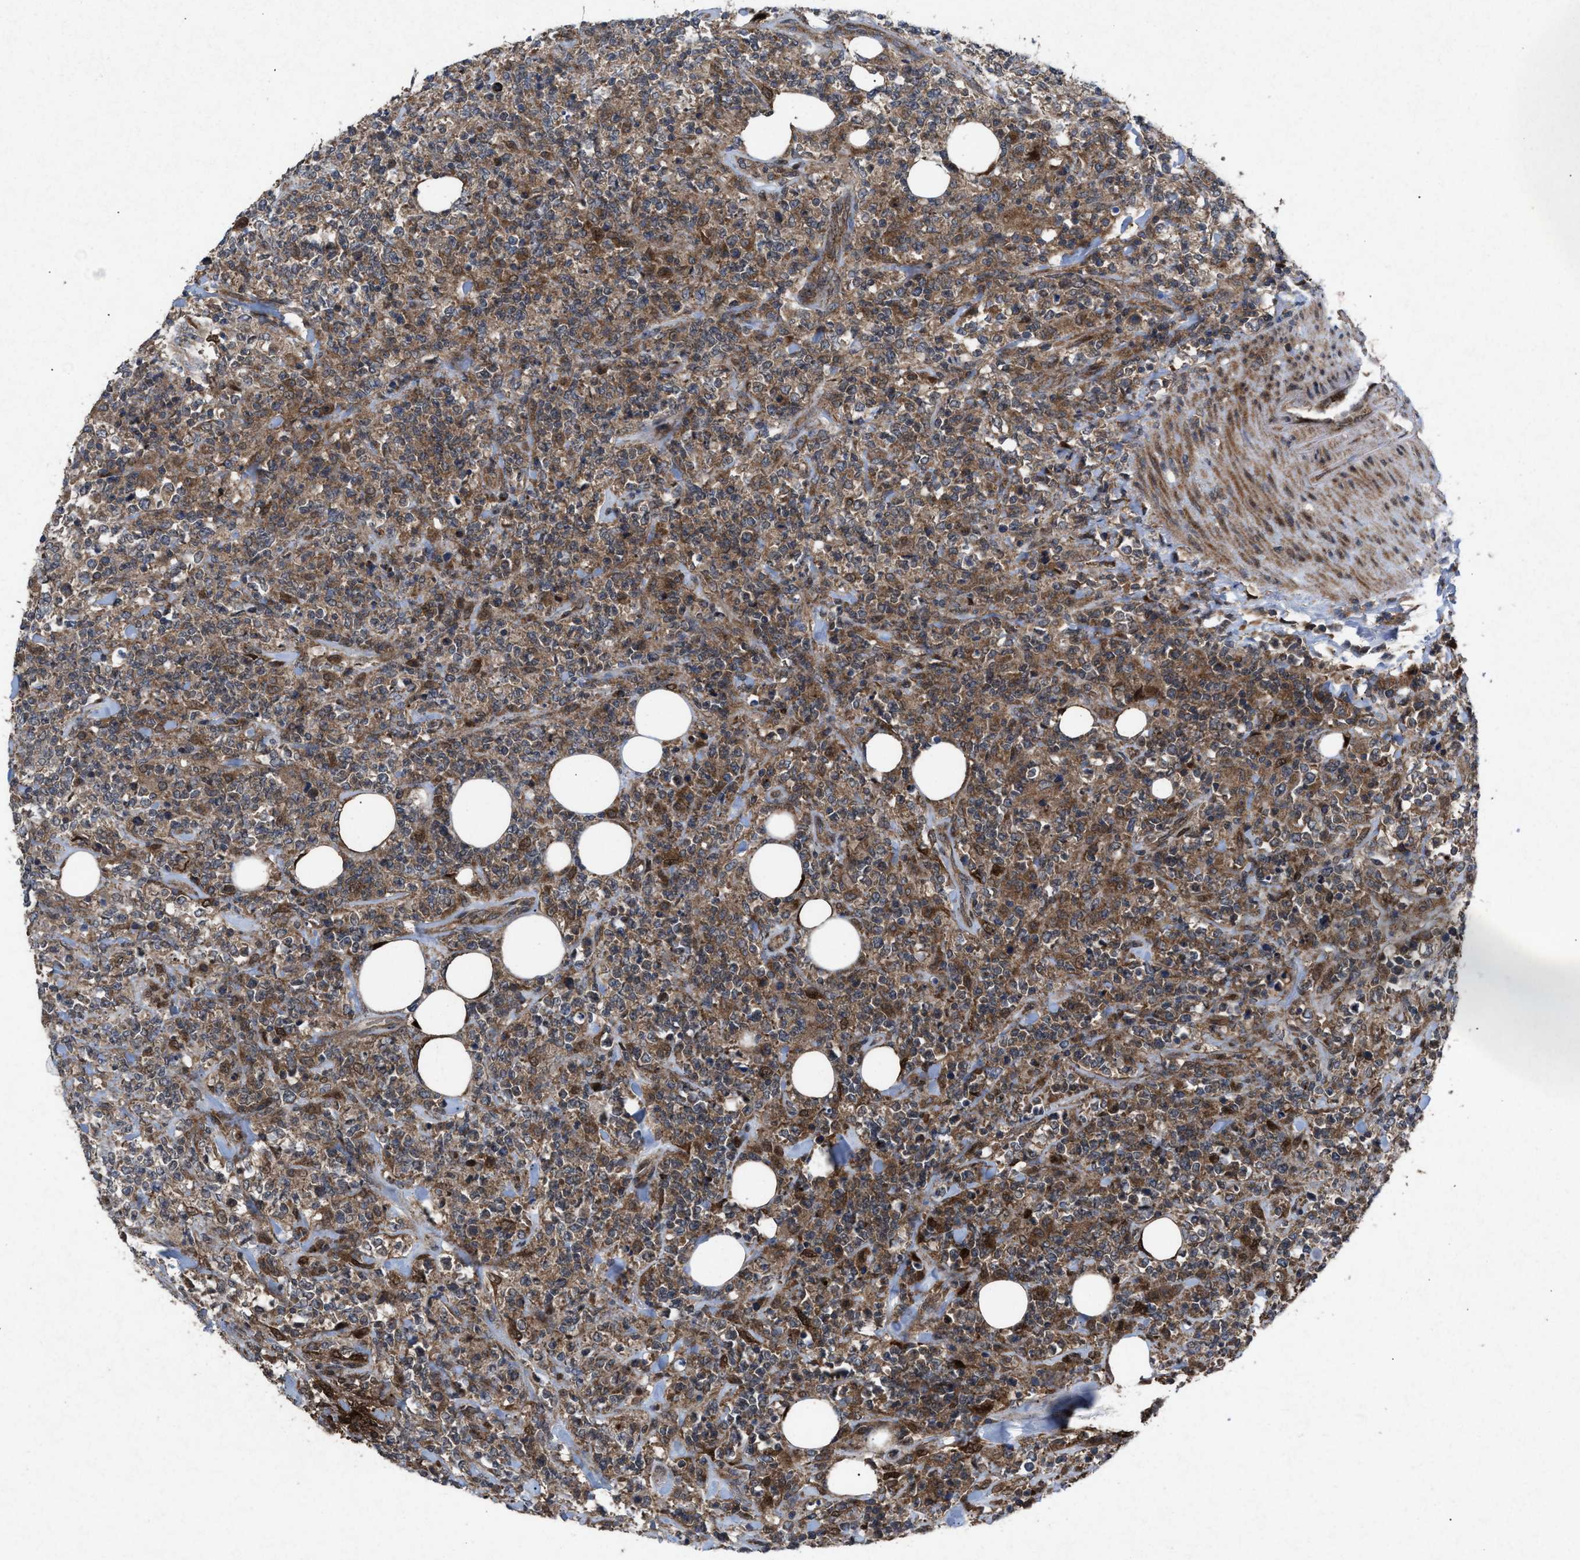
{"staining": {"intensity": "moderate", "quantity": ">75%", "location": "cytoplasmic/membranous"}, "tissue": "lymphoma", "cell_type": "Tumor cells", "image_type": "cancer", "snomed": [{"axis": "morphology", "description": "Malignant lymphoma, non-Hodgkin's type, High grade"}, {"axis": "topography", "description": "Soft tissue"}], "caption": "Human high-grade malignant lymphoma, non-Hodgkin's type stained for a protein (brown) reveals moderate cytoplasmic/membranous positive staining in approximately >75% of tumor cells.", "gene": "MSI2", "patient": {"sex": "male", "age": 18}}